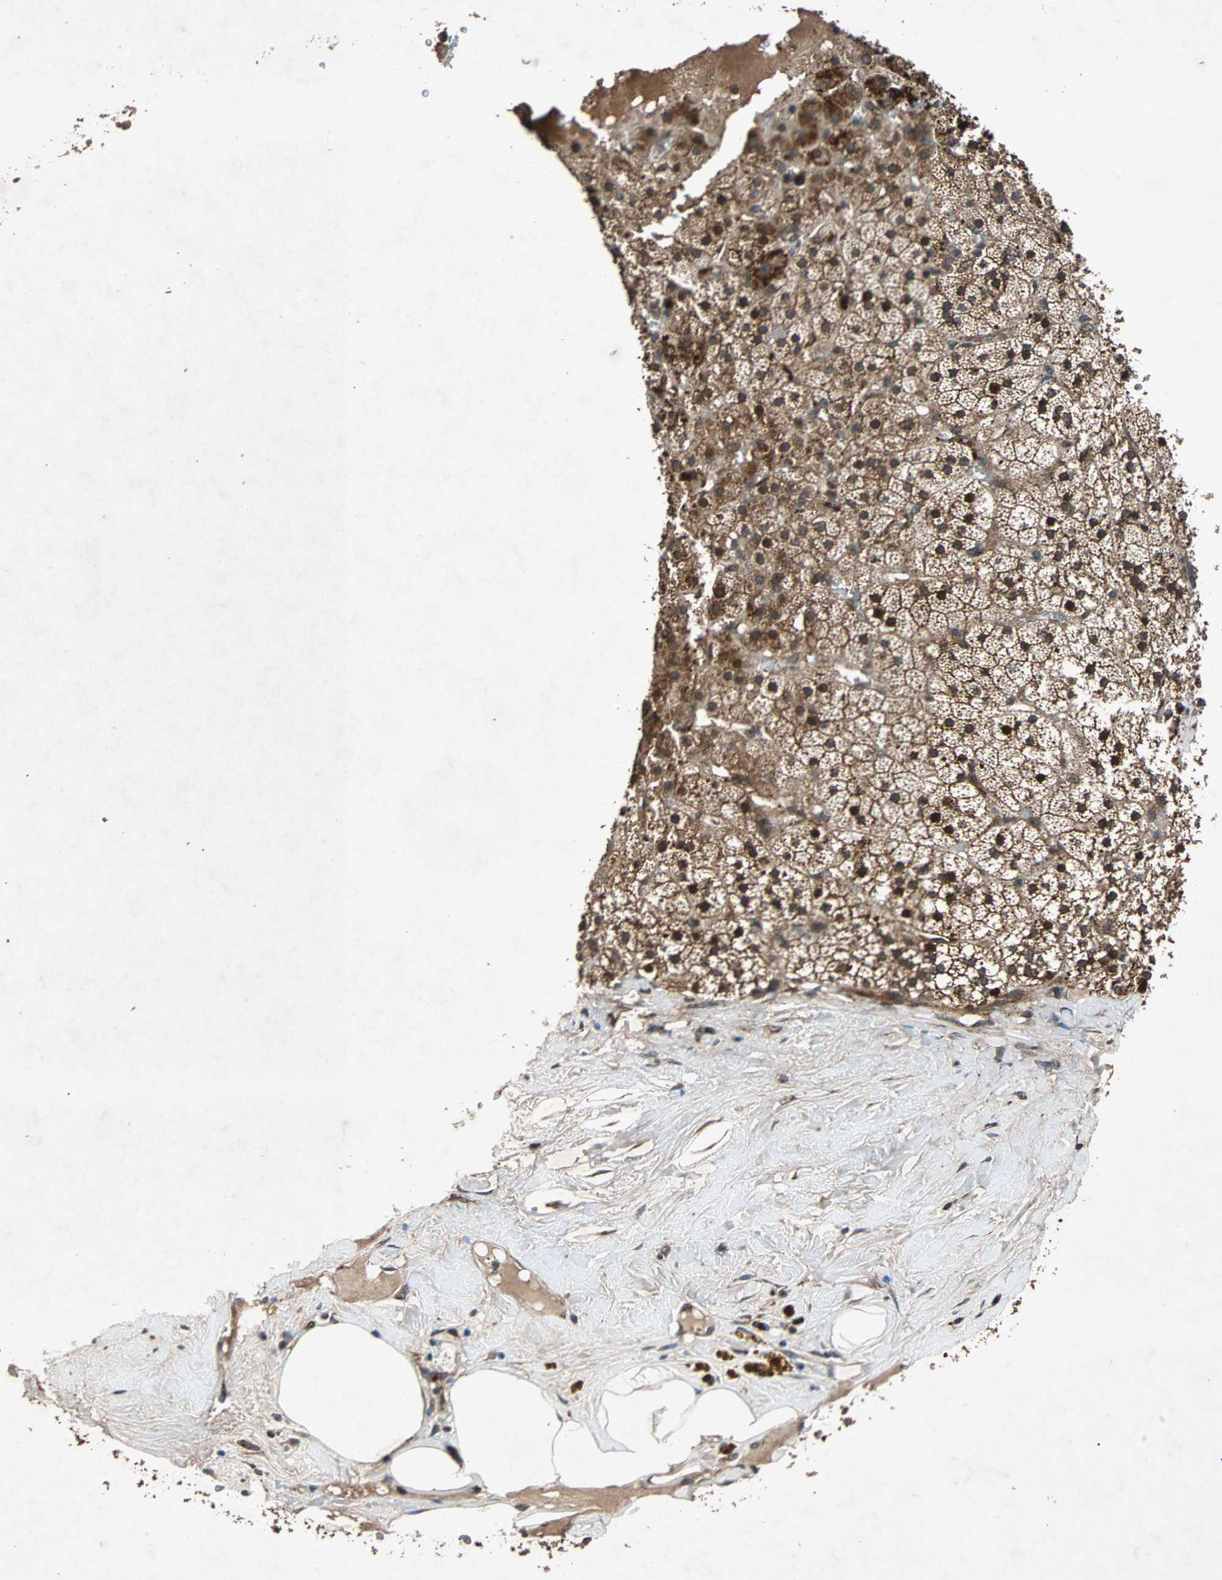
{"staining": {"intensity": "strong", "quantity": ">75%", "location": "cytoplasmic/membranous,nuclear"}, "tissue": "adrenal gland", "cell_type": "Glandular cells", "image_type": "normal", "snomed": [{"axis": "morphology", "description": "Normal tissue, NOS"}, {"axis": "topography", "description": "Adrenal gland"}], "caption": "Immunohistochemistry histopathology image of benign adrenal gland: human adrenal gland stained using immunohistochemistry (IHC) shows high levels of strong protein expression localized specifically in the cytoplasmic/membranous,nuclear of glandular cells, appearing as a cytoplasmic/membranous,nuclear brown color.", "gene": "USP31", "patient": {"sex": "male", "age": 35}}